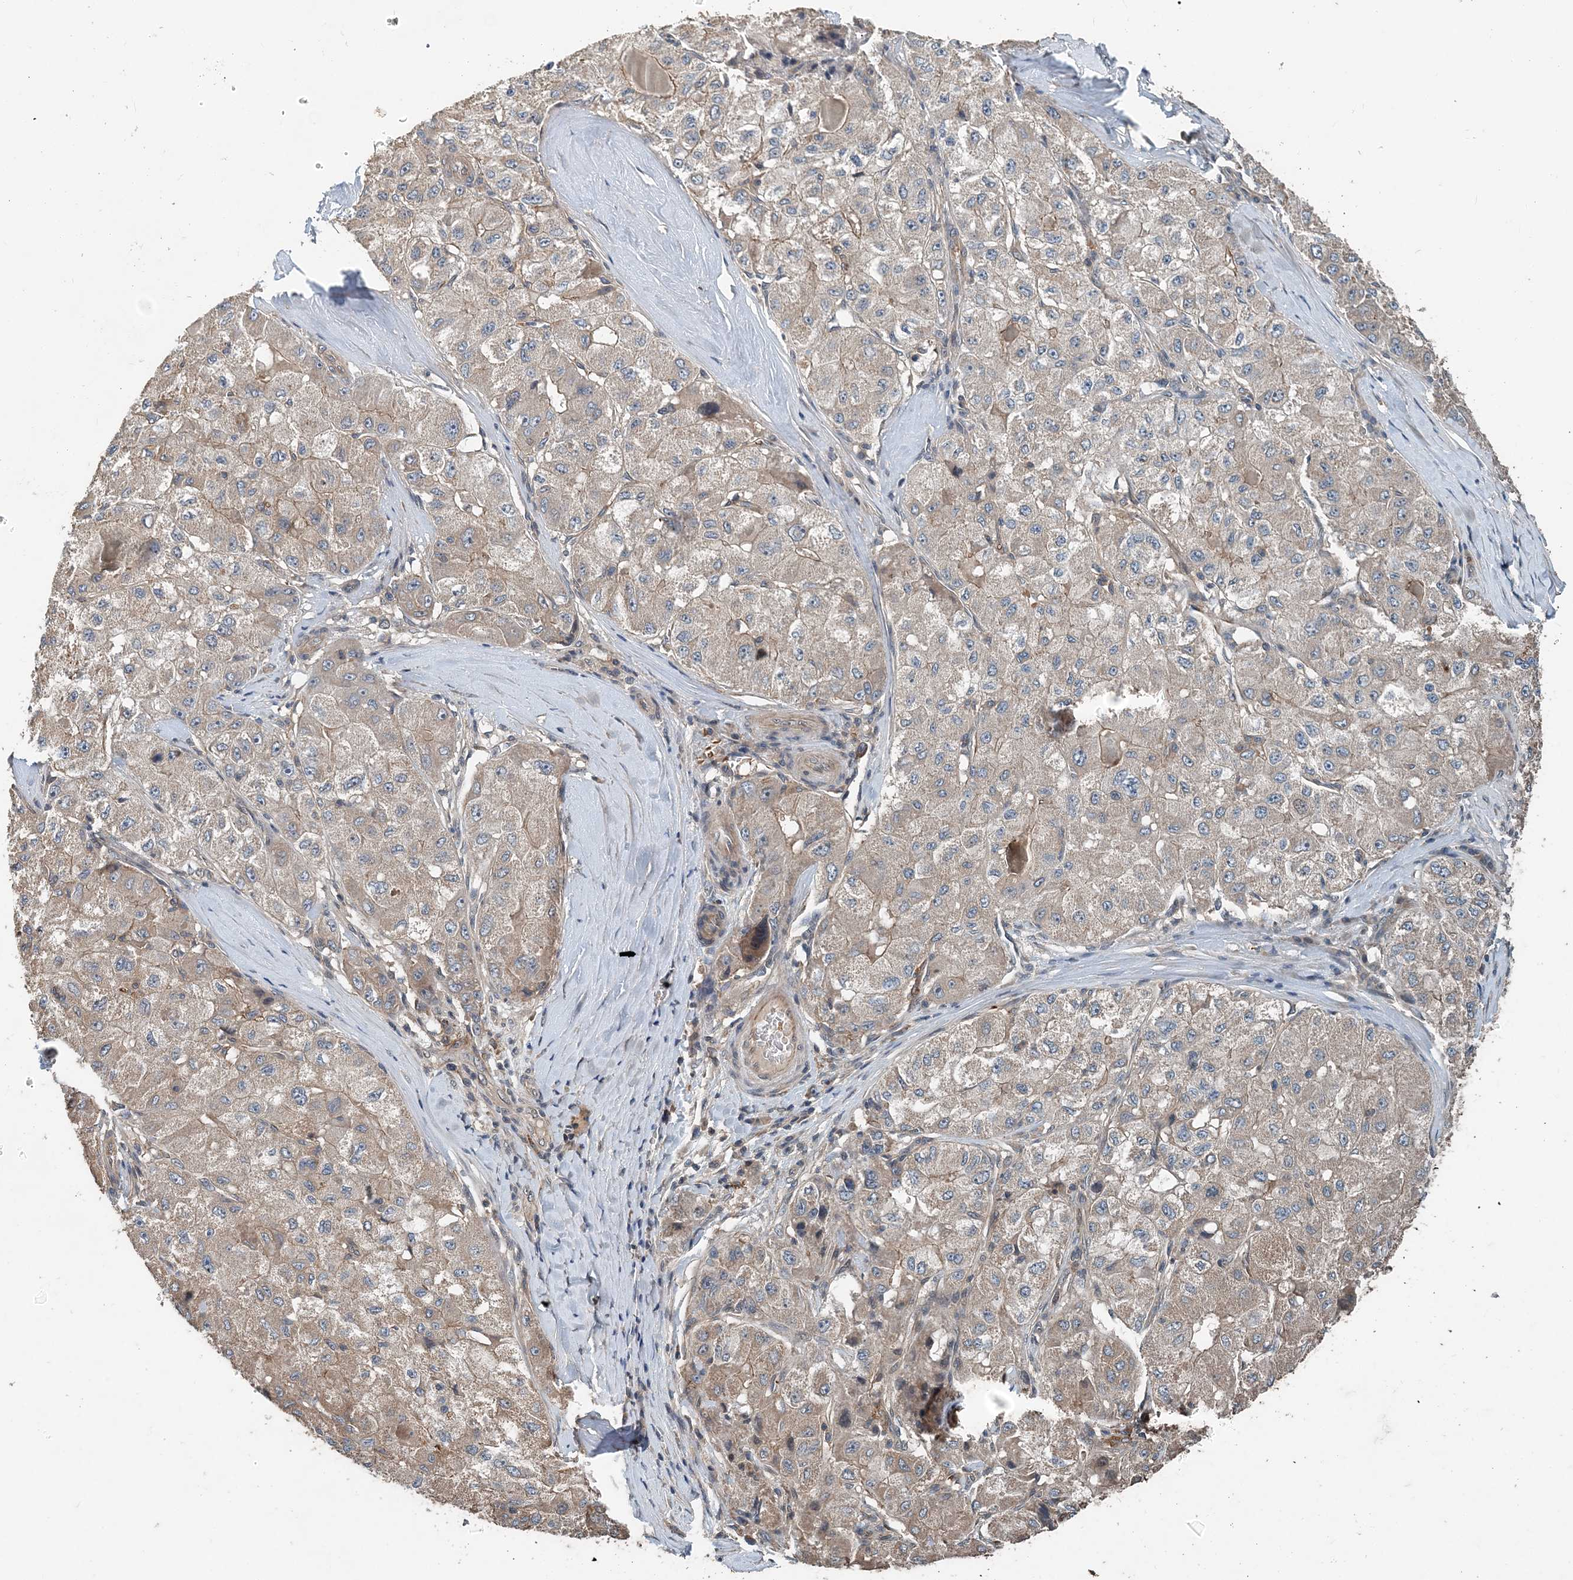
{"staining": {"intensity": "weak", "quantity": "25%-75%", "location": "cytoplasmic/membranous"}, "tissue": "liver cancer", "cell_type": "Tumor cells", "image_type": "cancer", "snomed": [{"axis": "morphology", "description": "Carcinoma, Hepatocellular, NOS"}, {"axis": "topography", "description": "Liver"}], "caption": "An immunohistochemistry (IHC) micrograph of neoplastic tissue is shown. Protein staining in brown labels weak cytoplasmic/membranous positivity in liver cancer within tumor cells.", "gene": "SMPD3", "patient": {"sex": "male", "age": 80}}